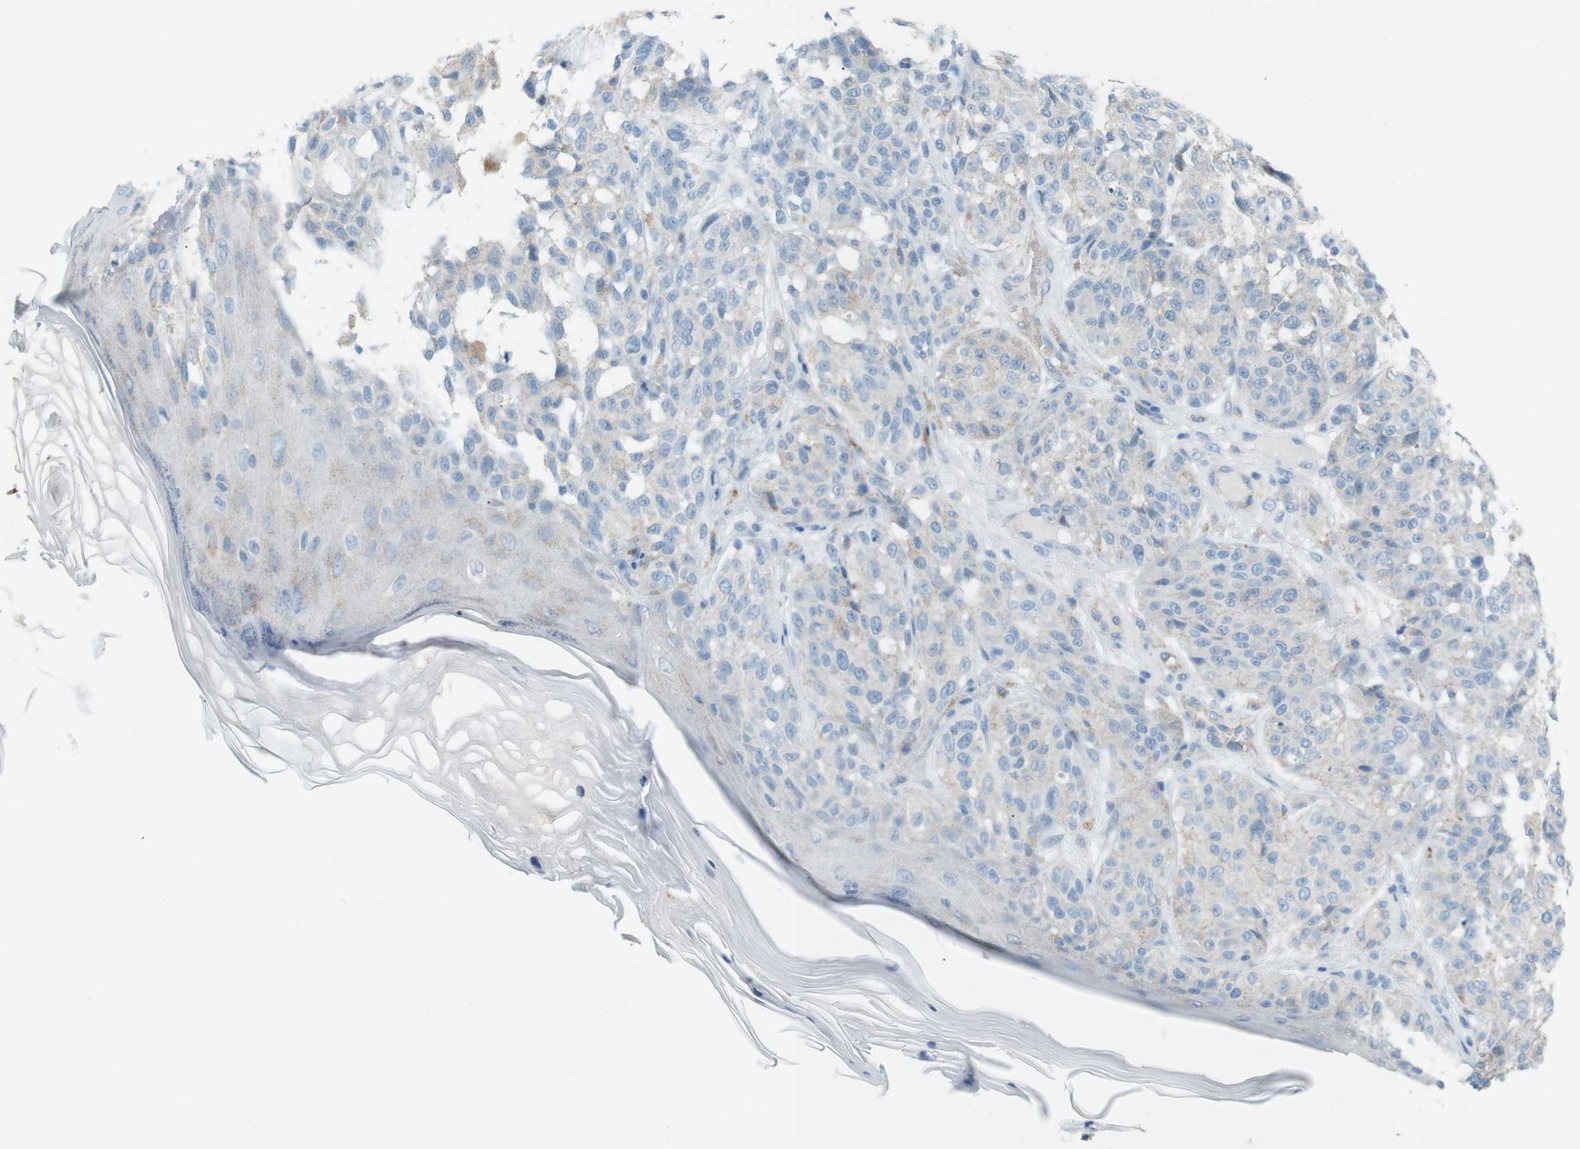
{"staining": {"intensity": "negative", "quantity": "none", "location": "none"}, "tissue": "melanoma", "cell_type": "Tumor cells", "image_type": "cancer", "snomed": [{"axis": "morphology", "description": "Malignant melanoma, NOS"}, {"axis": "topography", "description": "Skin"}], "caption": "DAB (3,3'-diaminobenzidine) immunohistochemical staining of melanoma shows no significant staining in tumor cells. The staining is performed using DAB brown chromogen with nuclei counter-stained in using hematoxylin.", "gene": "VAMP1", "patient": {"sex": "female", "age": 46}}